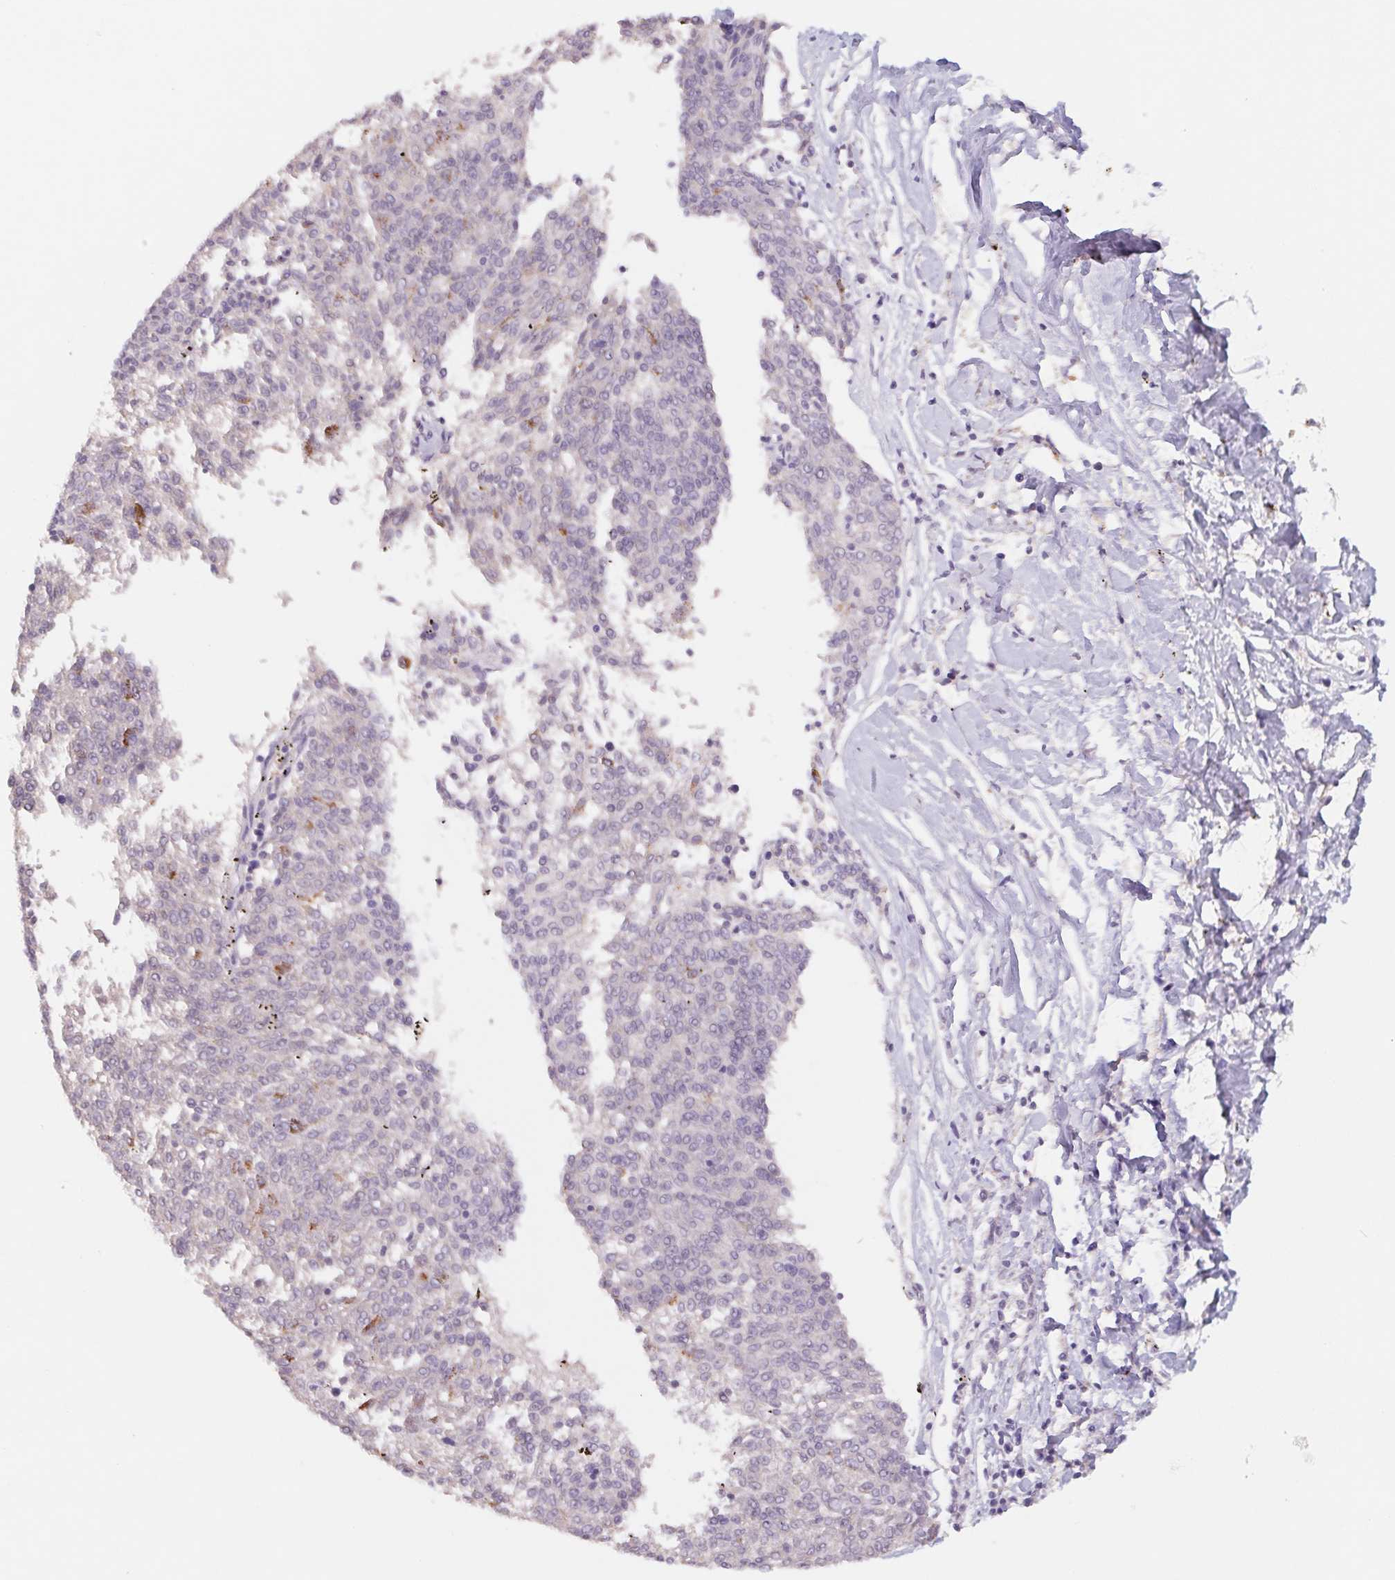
{"staining": {"intensity": "negative", "quantity": "none", "location": "none"}, "tissue": "melanoma", "cell_type": "Tumor cells", "image_type": "cancer", "snomed": [{"axis": "morphology", "description": "Malignant melanoma, NOS"}, {"axis": "topography", "description": "Skin"}], "caption": "This is a micrograph of immunohistochemistry staining of melanoma, which shows no staining in tumor cells.", "gene": "PNMA8B", "patient": {"sex": "female", "age": 72}}